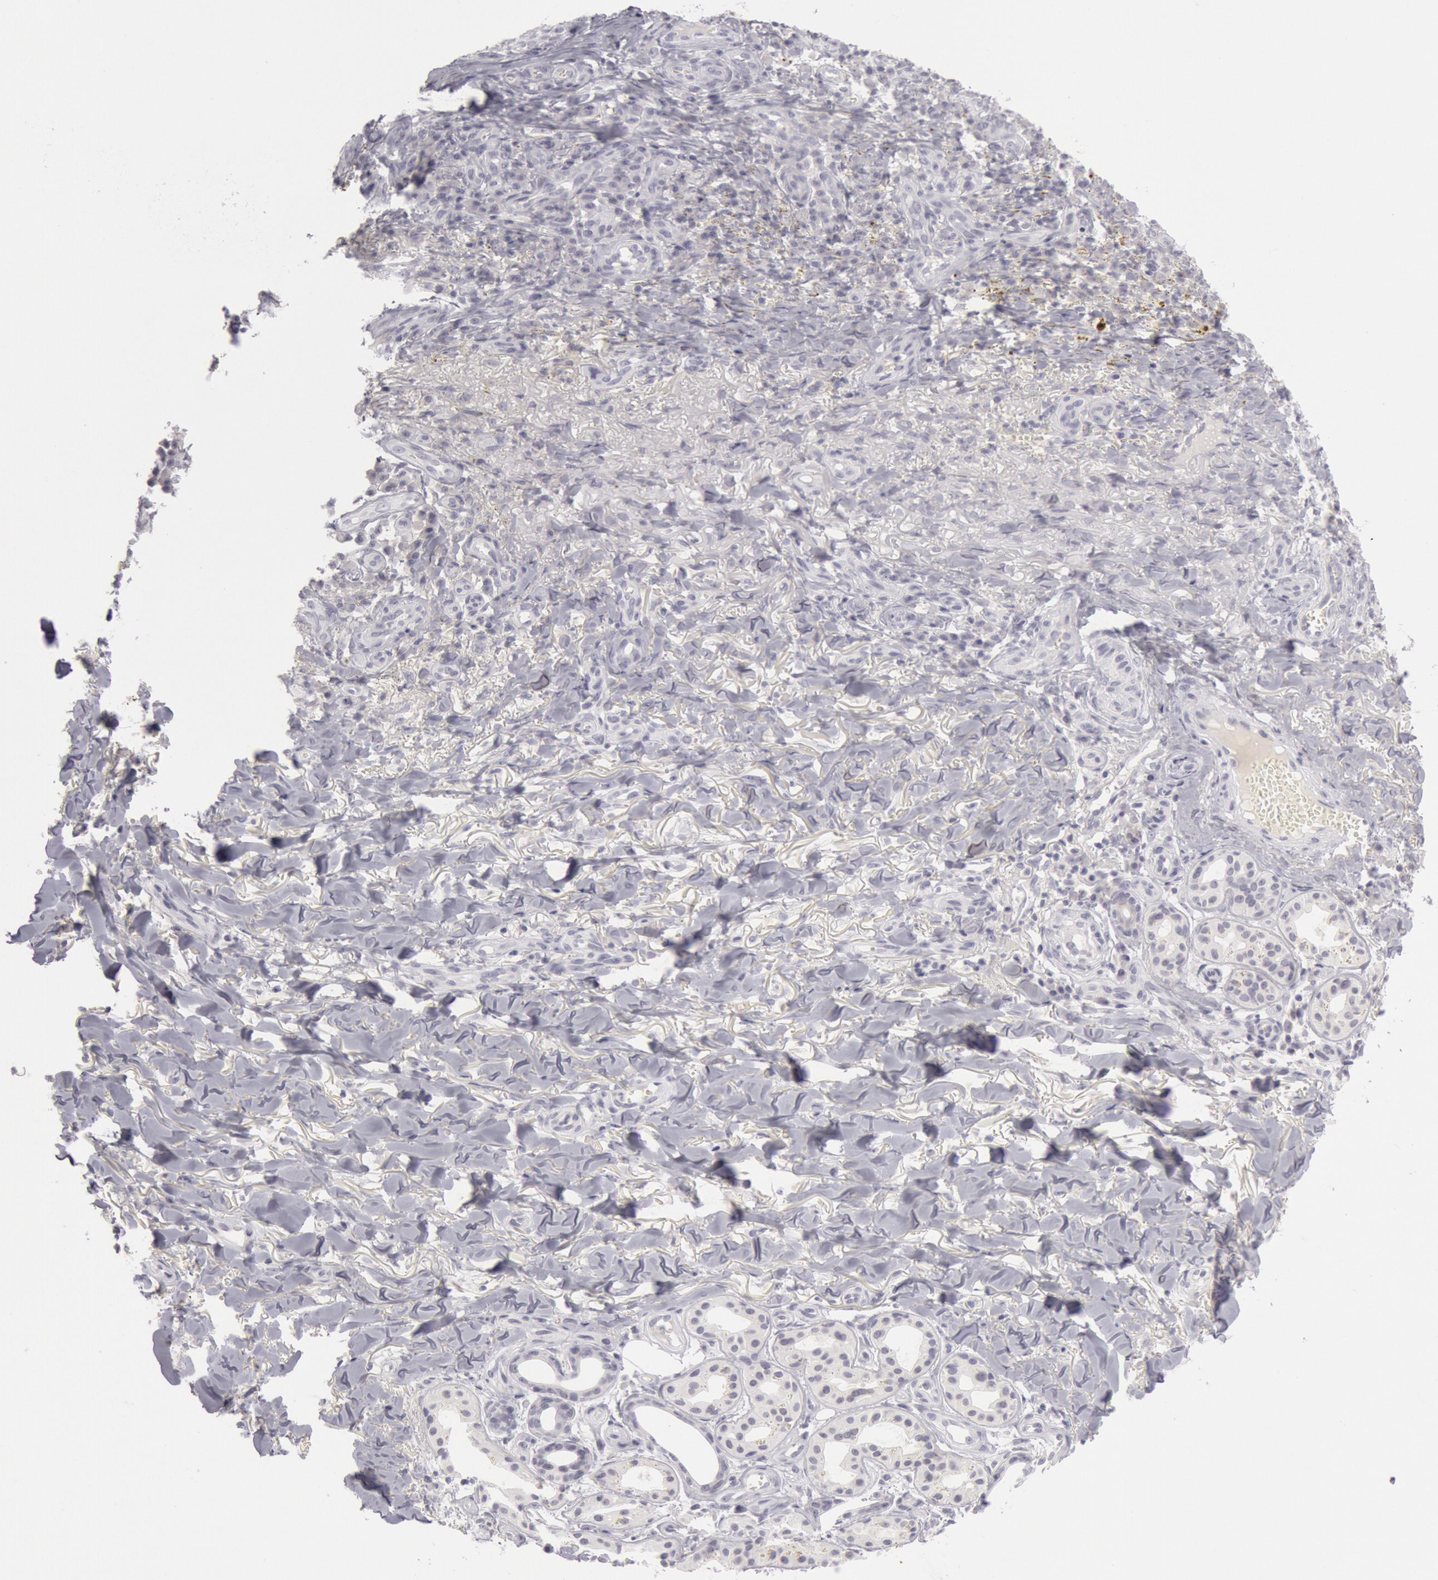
{"staining": {"intensity": "negative", "quantity": "none", "location": "none"}, "tissue": "skin cancer", "cell_type": "Tumor cells", "image_type": "cancer", "snomed": [{"axis": "morphology", "description": "Basal cell carcinoma"}, {"axis": "topography", "description": "Skin"}], "caption": "High power microscopy photomicrograph of an immunohistochemistry (IHC) image of skin cancer, revealing no significant positivity in tumor cells.", "gene": "KRT16", "patient": {"sex": "male", "age": 81}}